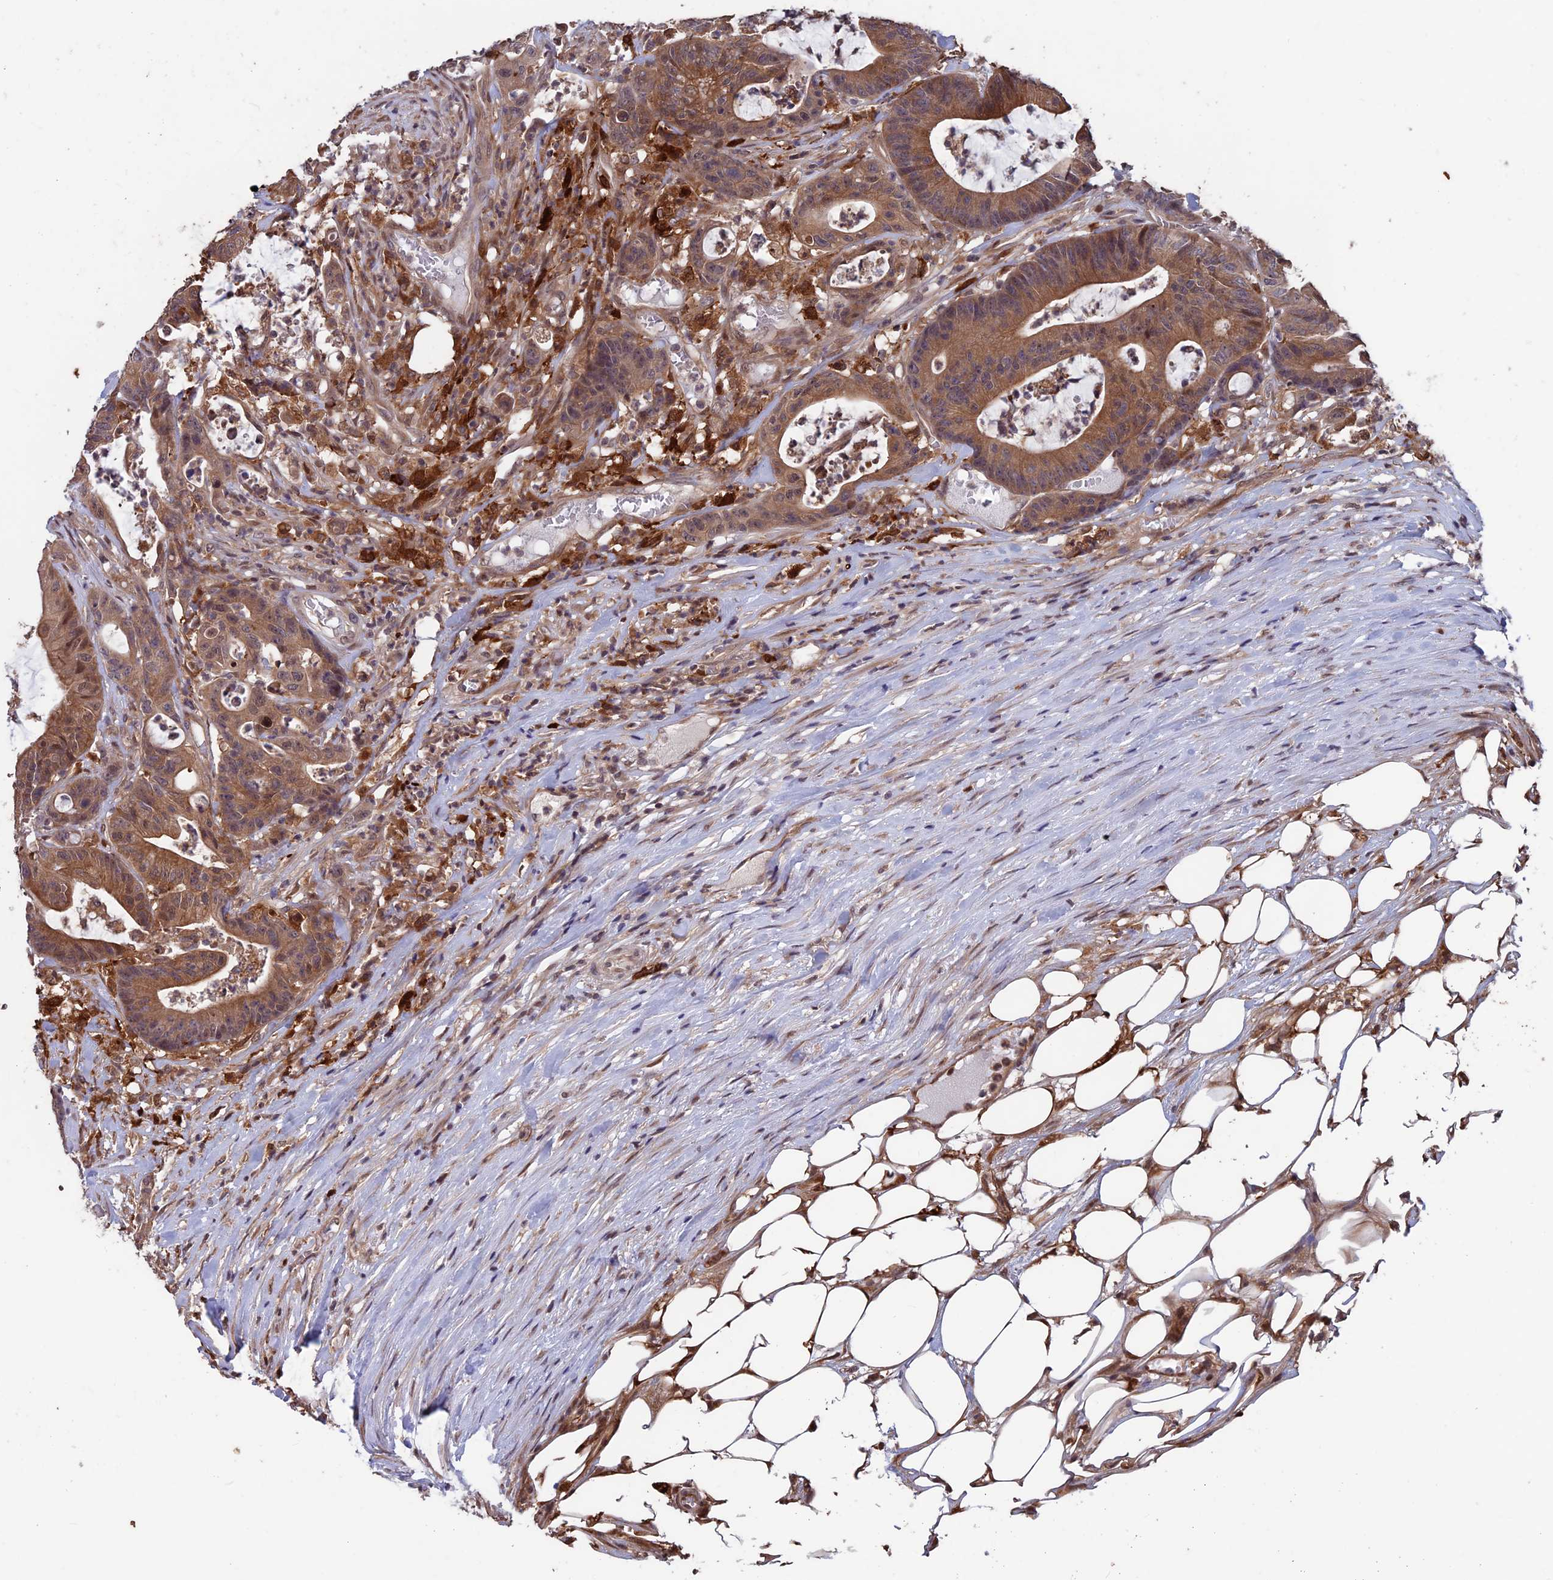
{"staining": {"intensity": "moderate", "quantity": ">75%", "location": "cytoplasmic/membranous,nuclear"}, "tissue": "colorectal cancer", "cell_type": "Tumor cells", "image_type": "cancer", "snomed": [{"axis": "morphology", "description": "Adenocarcinoma, NOS"}, {"axis": "topography", "description": "Colon"}], "caption": "The photomicrograph shows staining of colorectal cancer, revealing moderate cytoplasmic/membranous and nuclear protein positivity (brown color) within tumor cells.", "gene": "MAST2", "patient": {"sex": "female", "age": 84}}